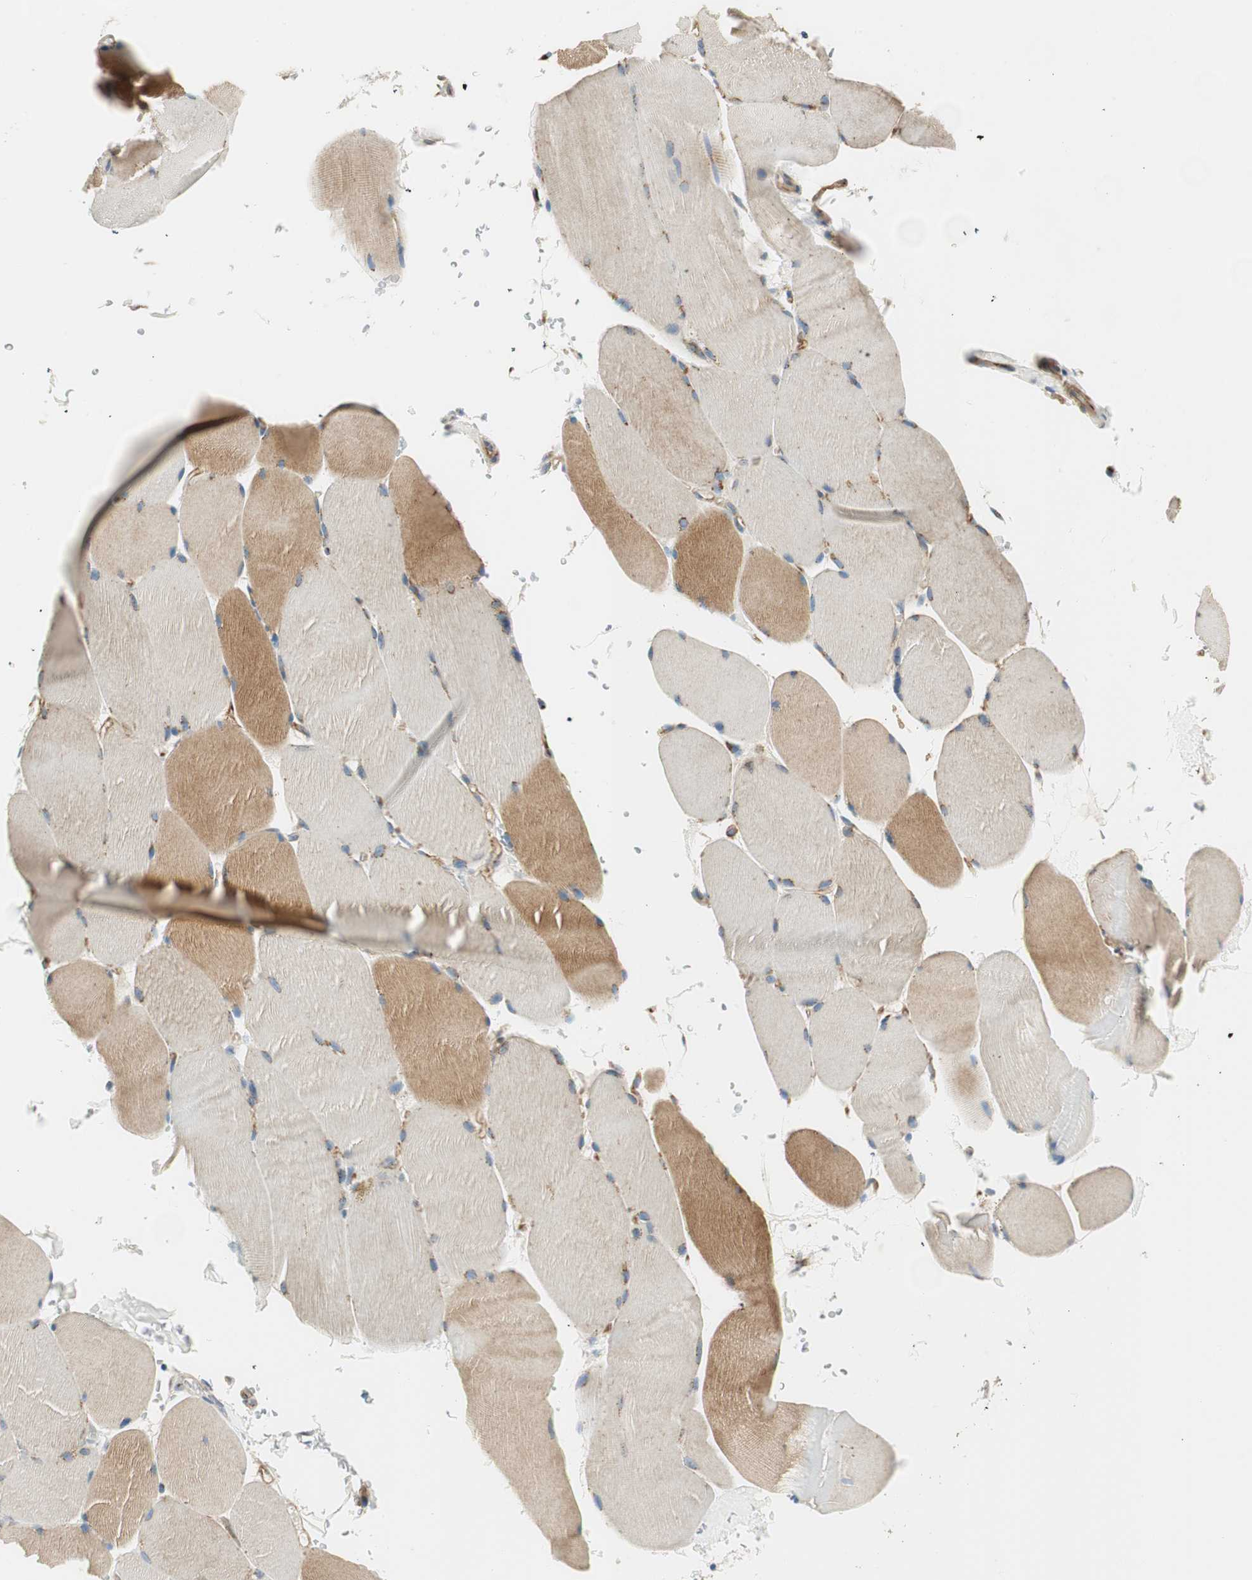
{"staining": {"intensity": "moderate", "quantity": "<25%", "location": "cytoplasmic/membranous"}, "tissue": "skeletal muscle", "cell_type": "Myocytes", "image_type": "normal", "snomed": [{"axis": "morphology", "description": "Normal tissue, NOS"}, {"axis": "topography", "description": "Skin"}, {"axis": "topography", "description": "Skeletal muscle"}], "caption": "Skeletal muscle stained with immunohistochemistry (IHC) reveals moderate cytoplasmic/membranous staining in approximately <25% of myocytes.", "gene": "TMF1", "patient": {"sex": "male", "age": 83}}